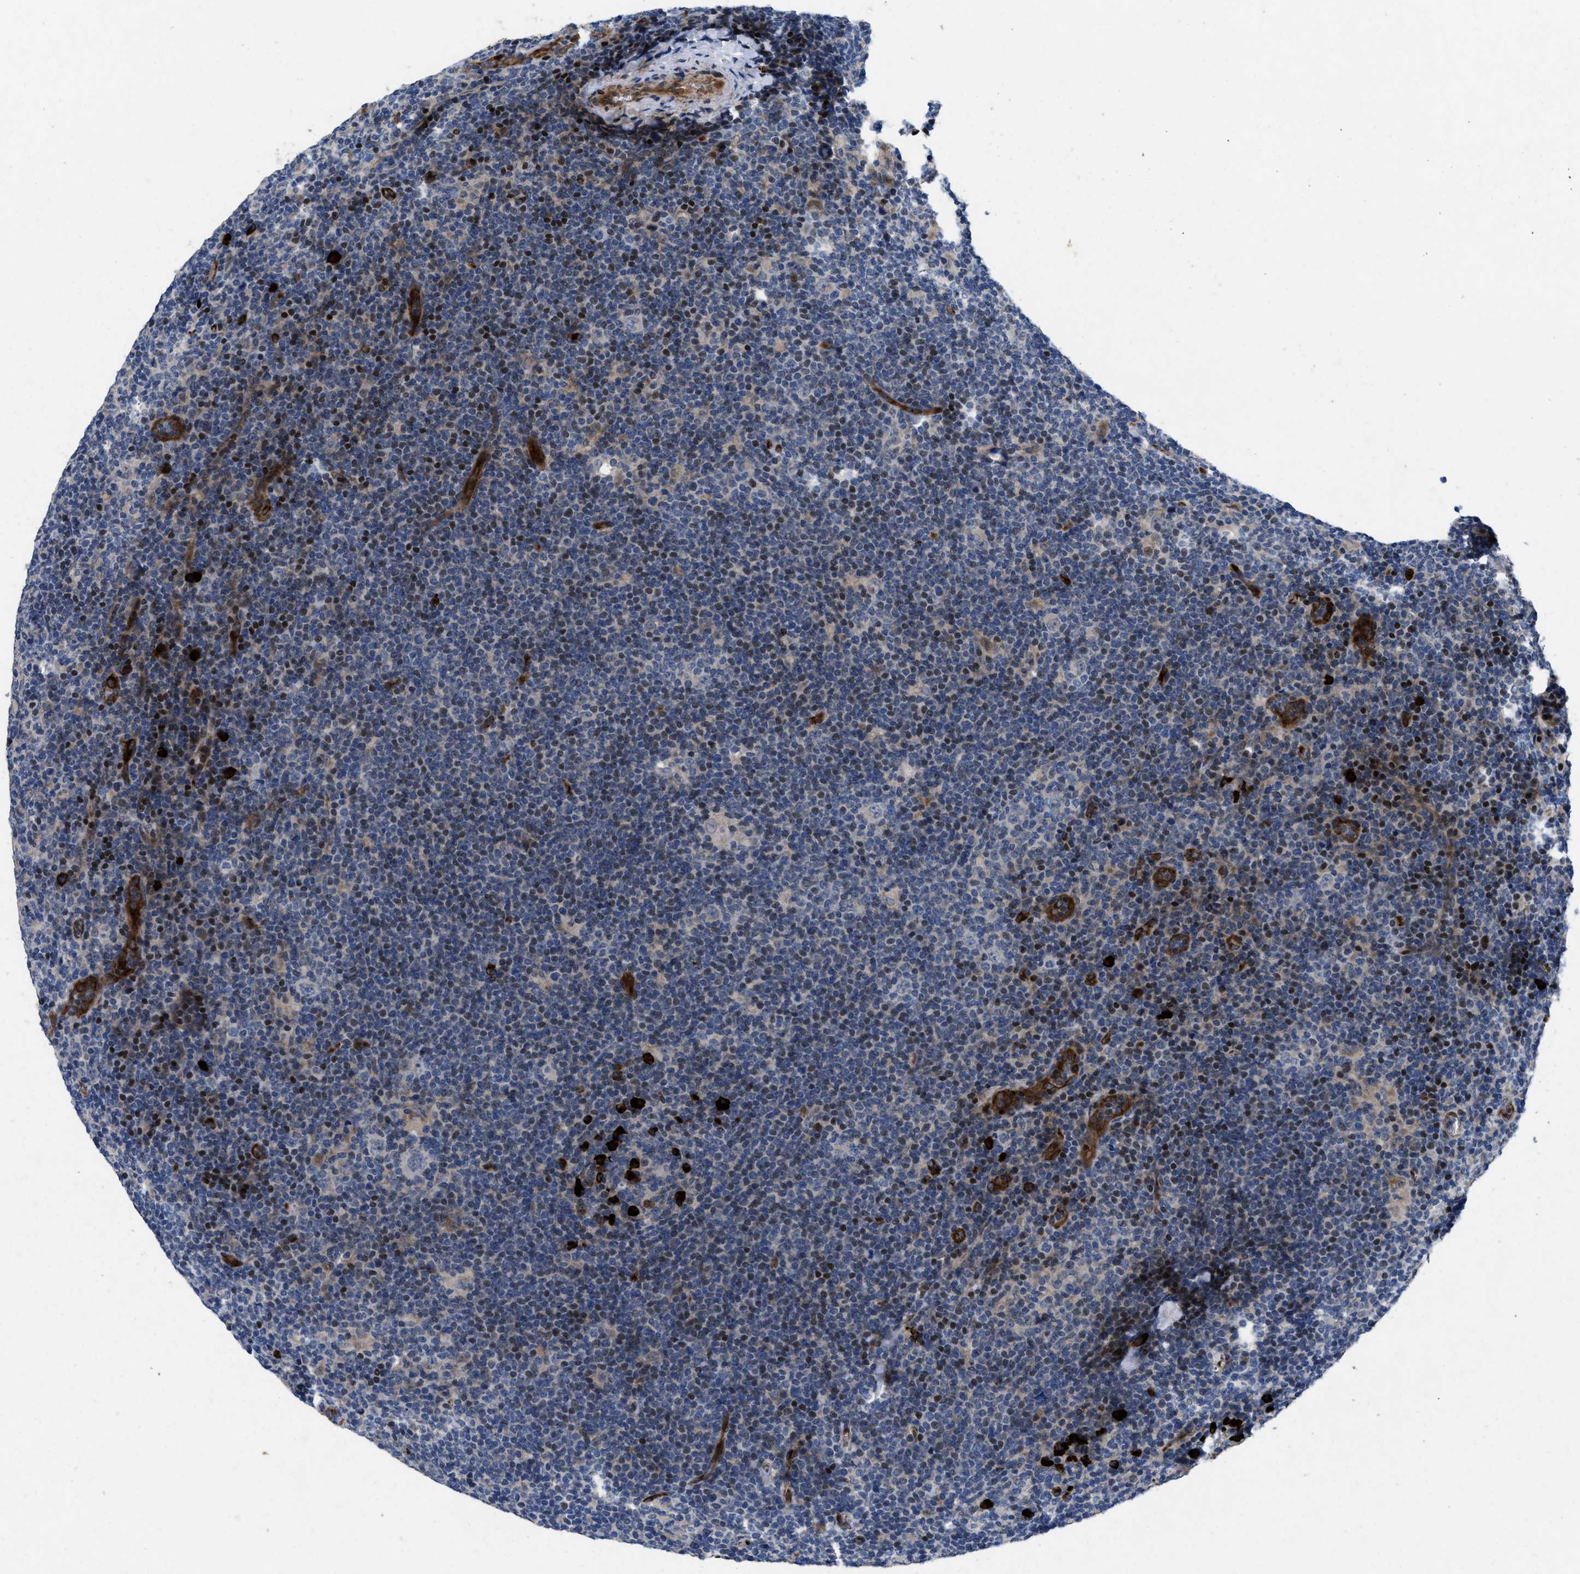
{"staining": {"intensity": "negative", "quantity": "none", "location": "none"}, "tissue": "lymphoma", "cell_type": "Tumor cells", "image_type": "cancer", "snomed": [{"axis": "morphology", "description": "Hodgkin's disease, NOS"}, {"axis": "topography", "description": "Lymph node"}], "caption": "An IHC histopathology image of Hodgkin's disease is shown. There is no staining in tumor cells of Hodgkin's disease. Brightfield microscopy of IHC stained with DAB (3,3'-diaminobenzidine) (brown) and hematoxylin (blue), captured at high magnification.", "gene": "HSPA12B", "patient": {"sex": "female", "age": 57}}